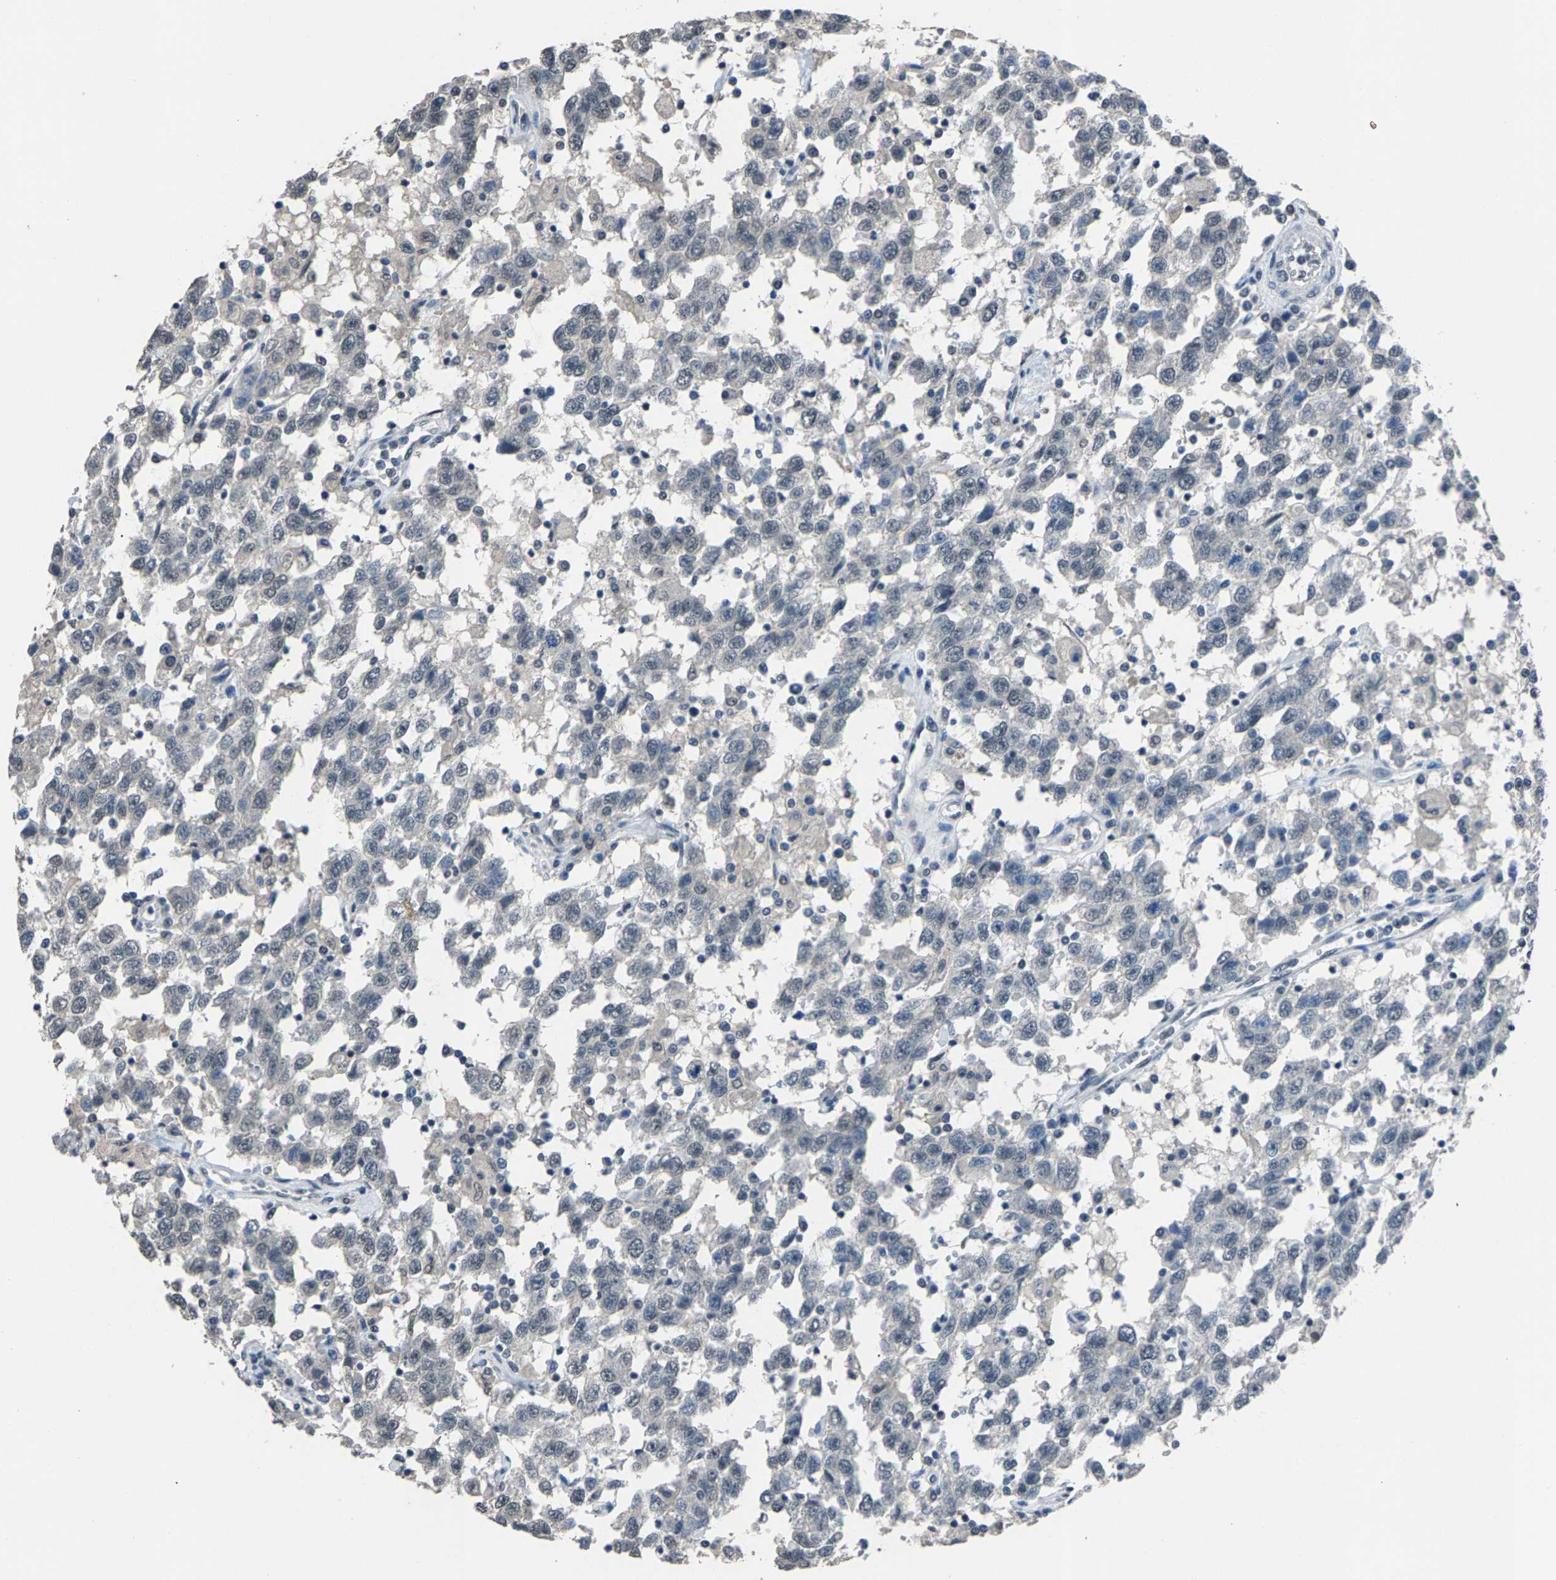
{"staining": {"intensity": "negative", "quantity": "none", "location": "none"}, "tissue": "testis cancer", "cell_type": "Tumor cells", "image_type": "cancer", "snomed": [{"axis": "morphology", "description": "Seminoma, NOS"}, {"axis": "topography", "description": "Testis"}], "caption": "This is an IHC histopathology image of testis seminoma. There is no expression in tumor cells.", "gene": "ZNF276", "patient": {"sex": "male", "age": 41}}